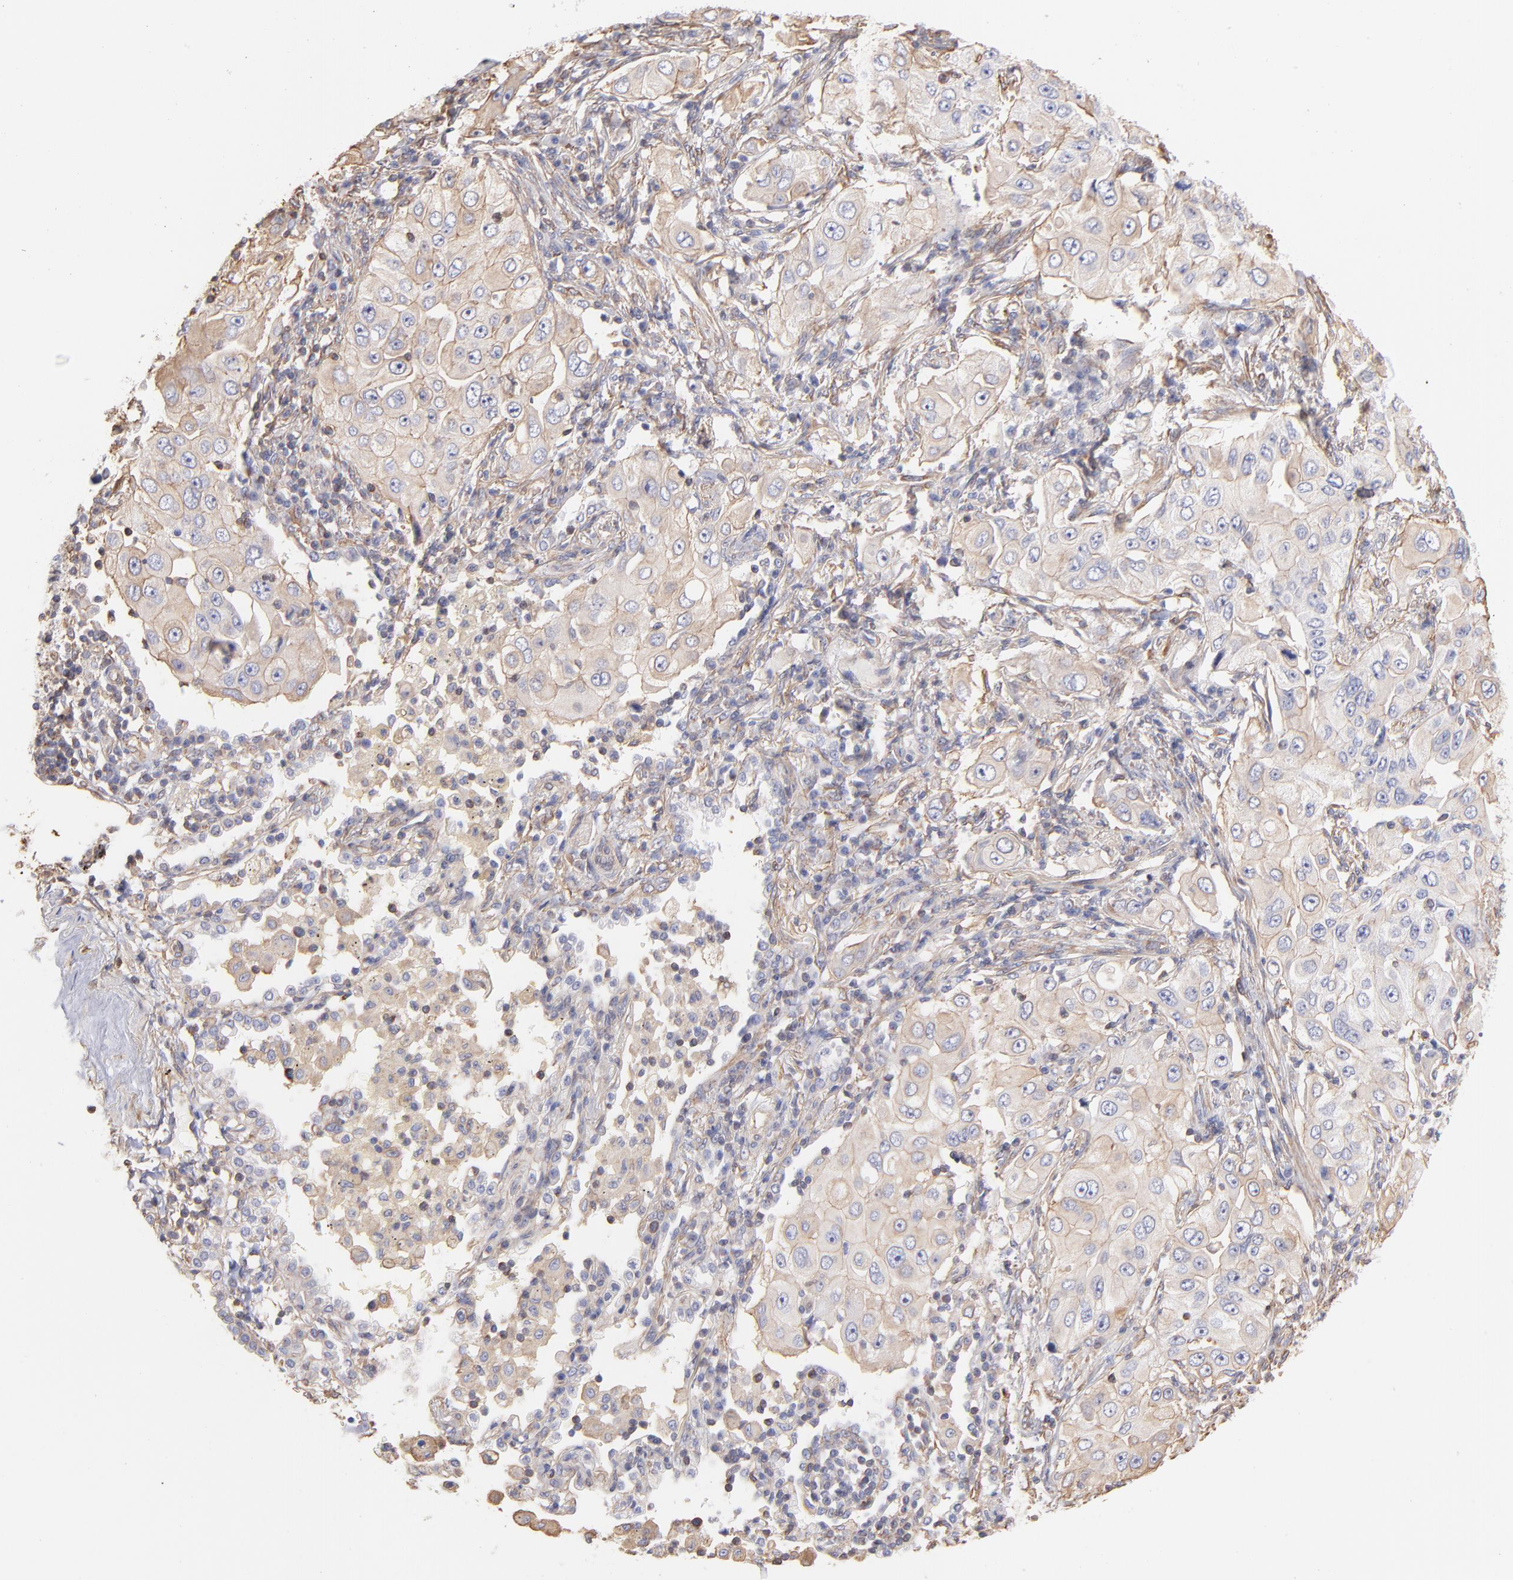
{"staining": {"intensity": "weak", "quantity": ">75%", "location": "cytoplasmic/membranous"}, "tissue": "lung cancer", "cell_type": "Tumor cells", "image_type": "cancer", "snomed": [{"axis": "morphology", "description": "Adenocarcinoma, NOS"}, {"axis": "topography", "description": "Lung"}], "caption": "Immunohistochemical staining of human lung adenocarcinoma shows low levels of weak cytoplasmic/membranous protein positivity in about >75% of tumor cells. The protein is stained brown, and the nuclei are stained in blue (DAB IHC with brightfield microscopy, high magnification).", "gene": "PLEC", "patient": {"sex": "male", "age": 84}}